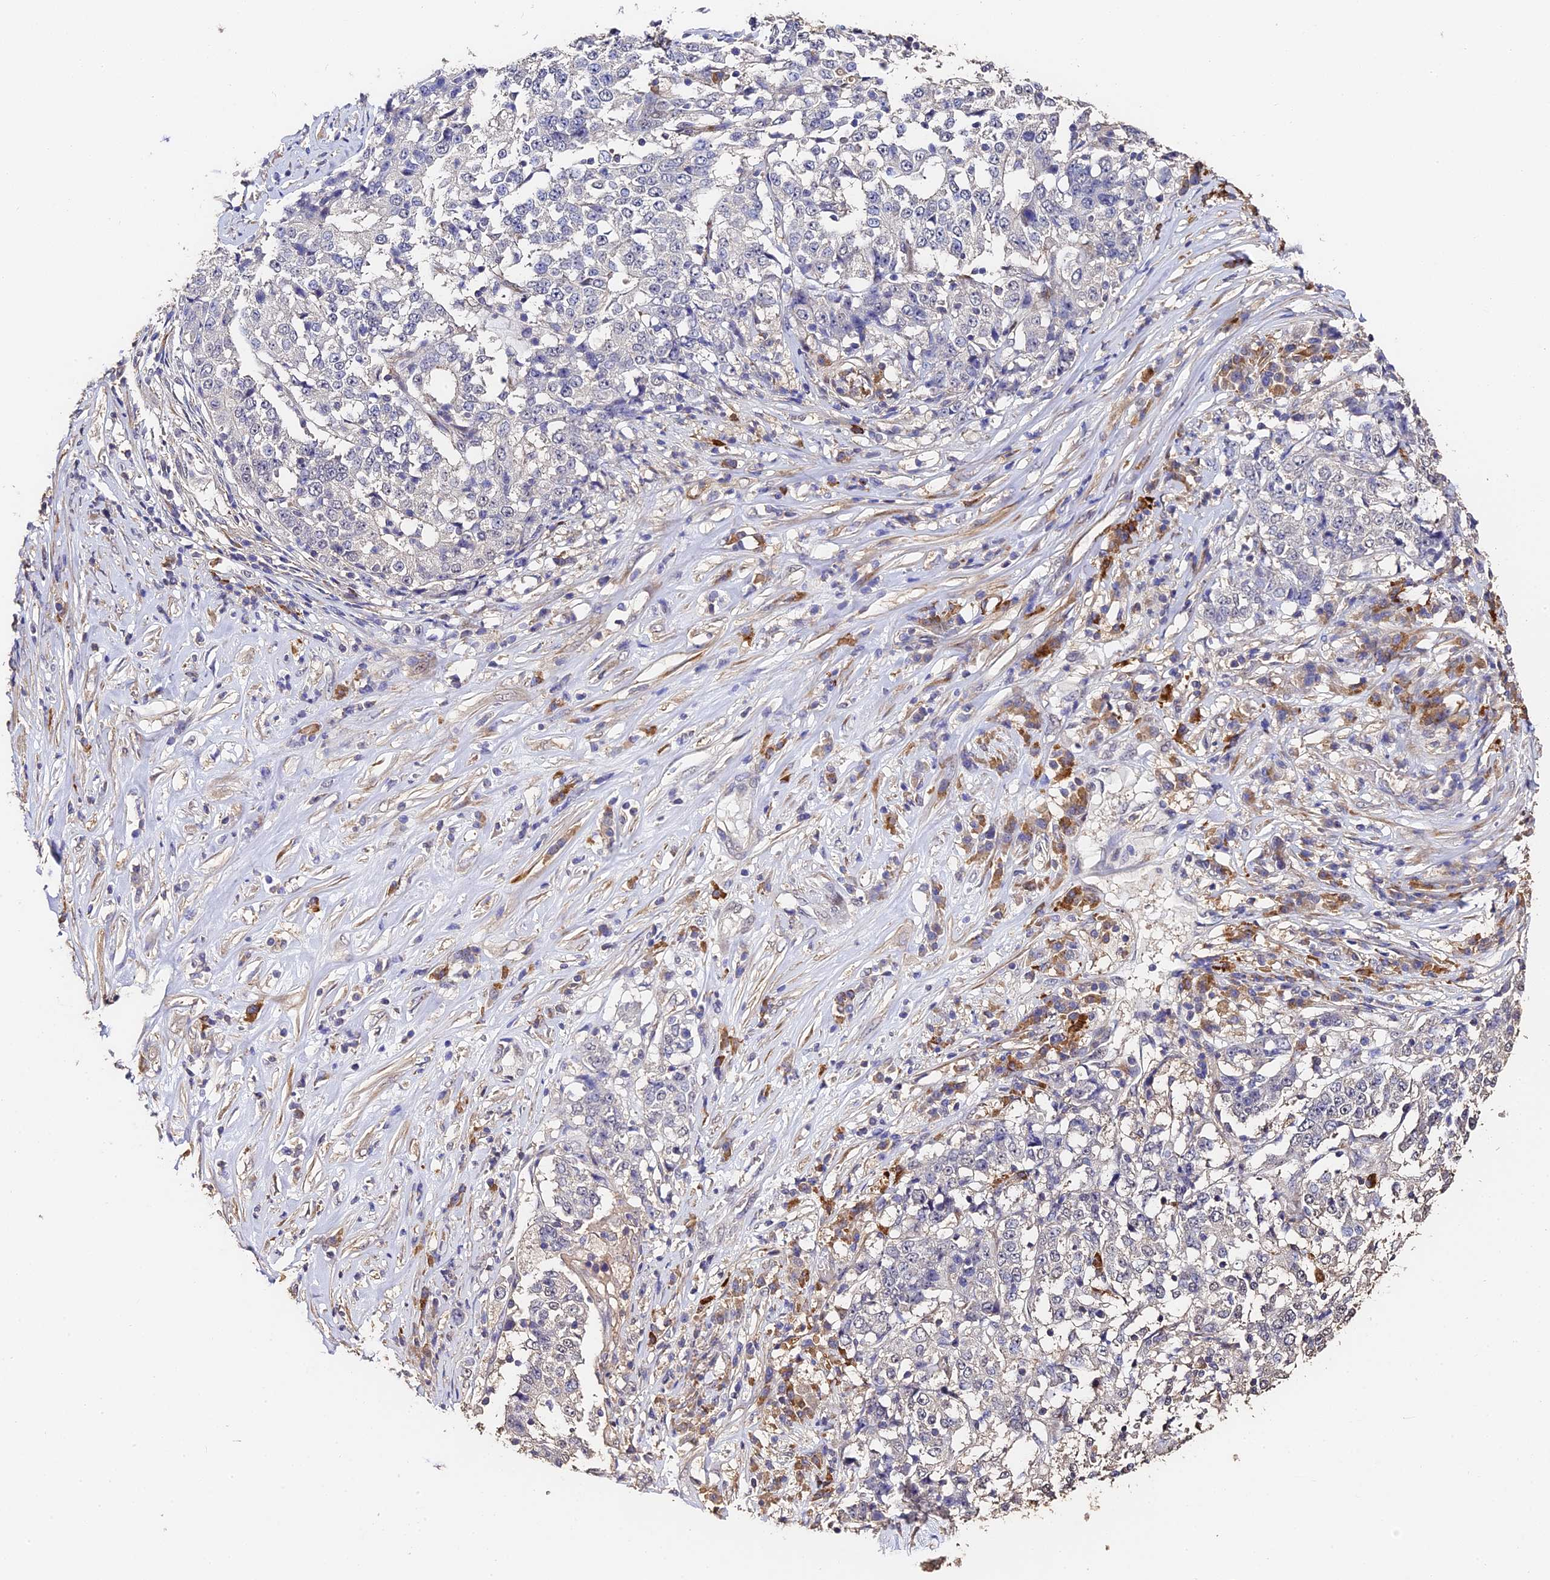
{"staining": {"intensity": "negative", "quantity": "none", "location": "none"}, "tissue": "stomach cancer", "cell_type": "Tumor cells", "image_type": "cancer", "snomed": [{"axis": "morphology", "description": "Adenocarcinoma, NOS"}, {"axis": "topography", "description": "Stomach"}], "caption": "The micrograph displays no significant staining in tumor cells of adenocarcinoma (stomach). Brightfield microscopy of immunohistochemistry stained with DAB (brown) and hematoxylin (blue), captured at high magnification.", "gene": "SLC11A1", "patient": {"sex": "male", "age": 59}}